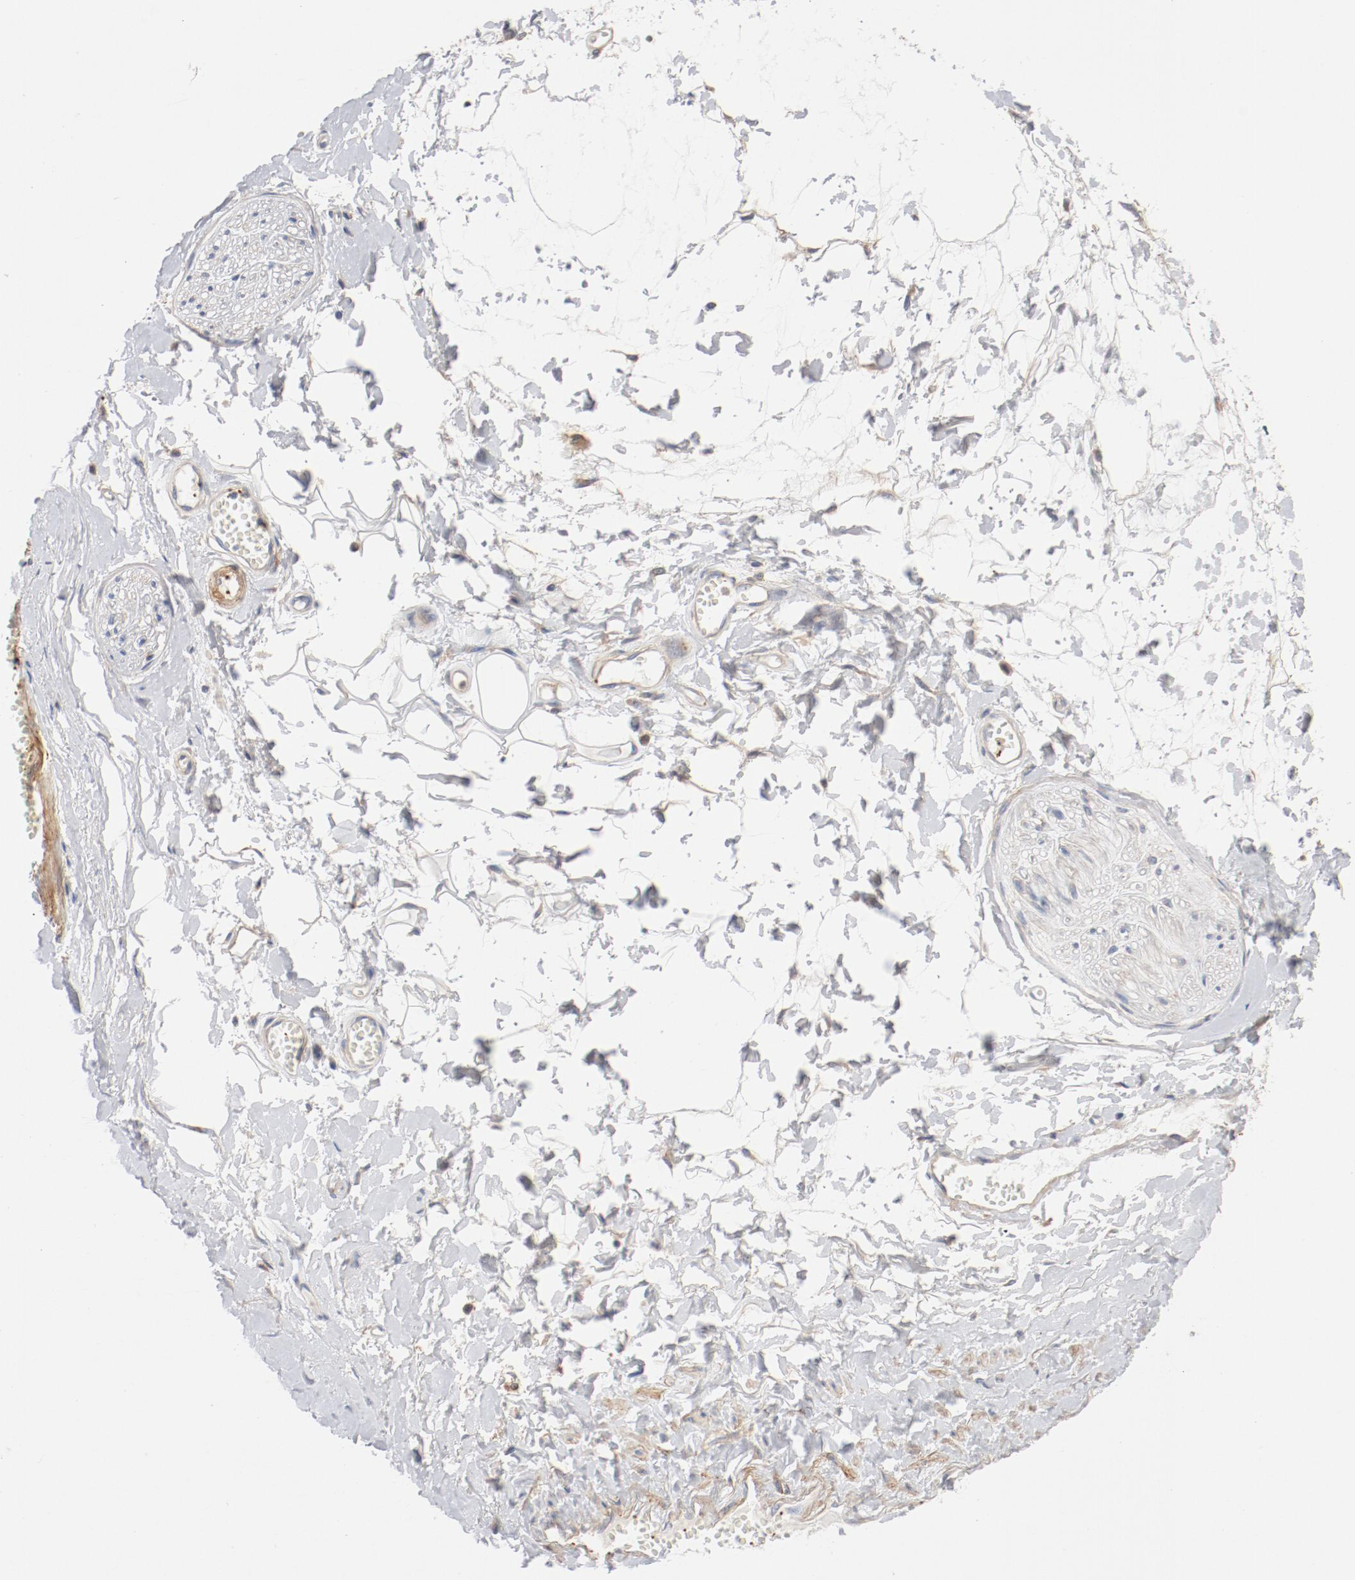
{"staining": {"intensity": "negative", "quantity": "none", "location": "none"}, "tissue": "adipose tissue", "cell_type": "Adipocytes", "image_type": "normal", "snomed": [{"axis": "morphology", "description": "Normal tissue, NOS"}, {"axis": "morphology", "description": "Inflammation, NOS"}, {"axis": "topography", "description": "Salivary gland"}, {"axis": "topography", "description": "Peripheral nerve tissue"}], "caption": "This is an immunohistochemistry (IHC) micrograph of unremarkable adipose tissue. There is no staining in adipocytes.", "gene": "ILK", "patient": {"sex": "female", "age": 75}}